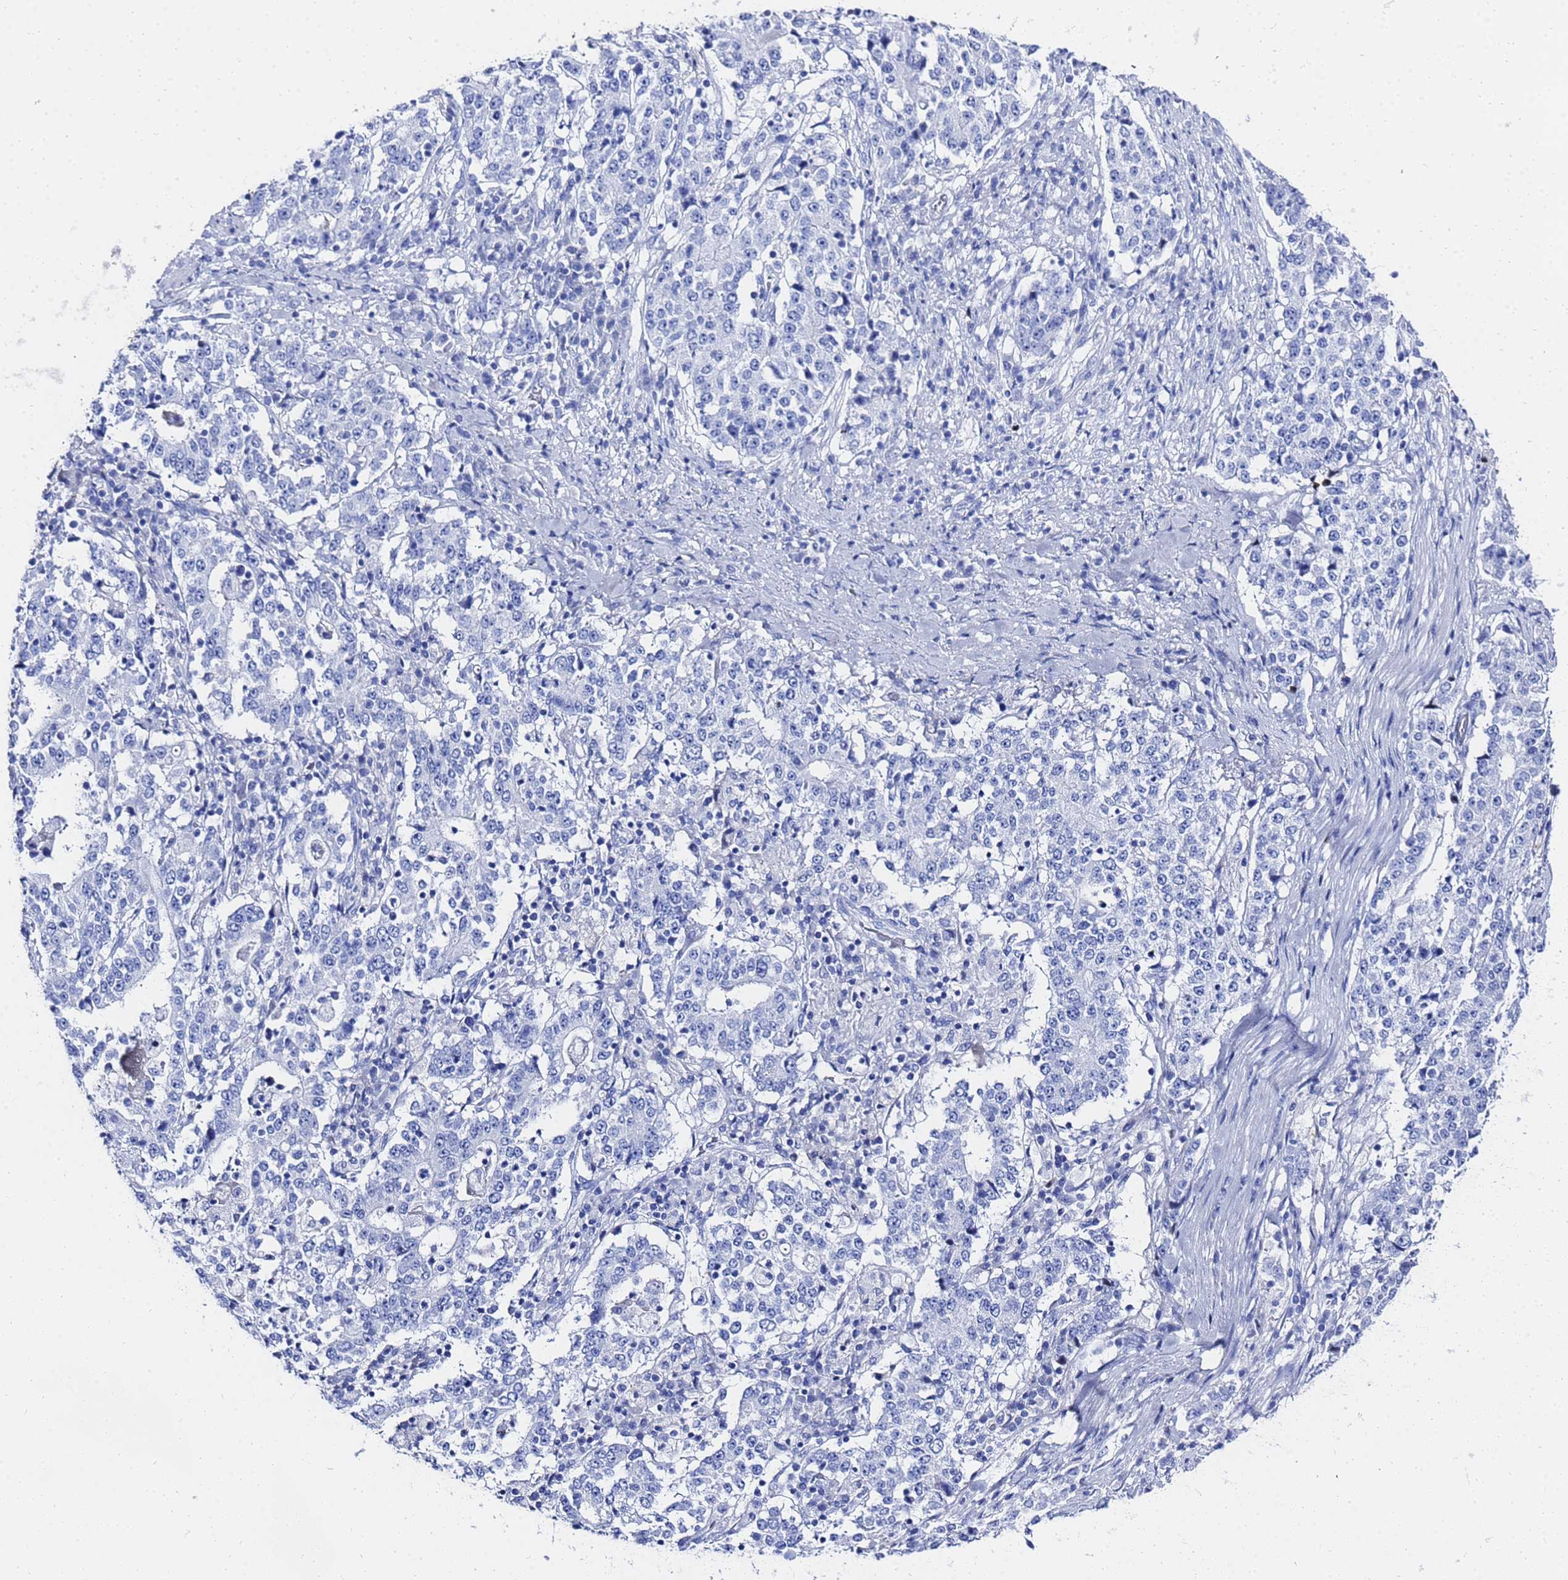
{"staining": {"intensity": "negative", "quantity": "none", "location": "none"}, "tissue": "stomach cancer", "cell_type": "Tumor cells", "image_type": "cancer", "snomed": [{"axis": "morphology", "description": "Adenocarcinoma, NOS"}, {"axis": "topography", "description": "Stomach"}], "caption": "Photomicrograph shows no significant protein staining in tumor cells of stomach cancer.", "gene": "GGT1", "patient": {"sex": "male", "age": 59}}